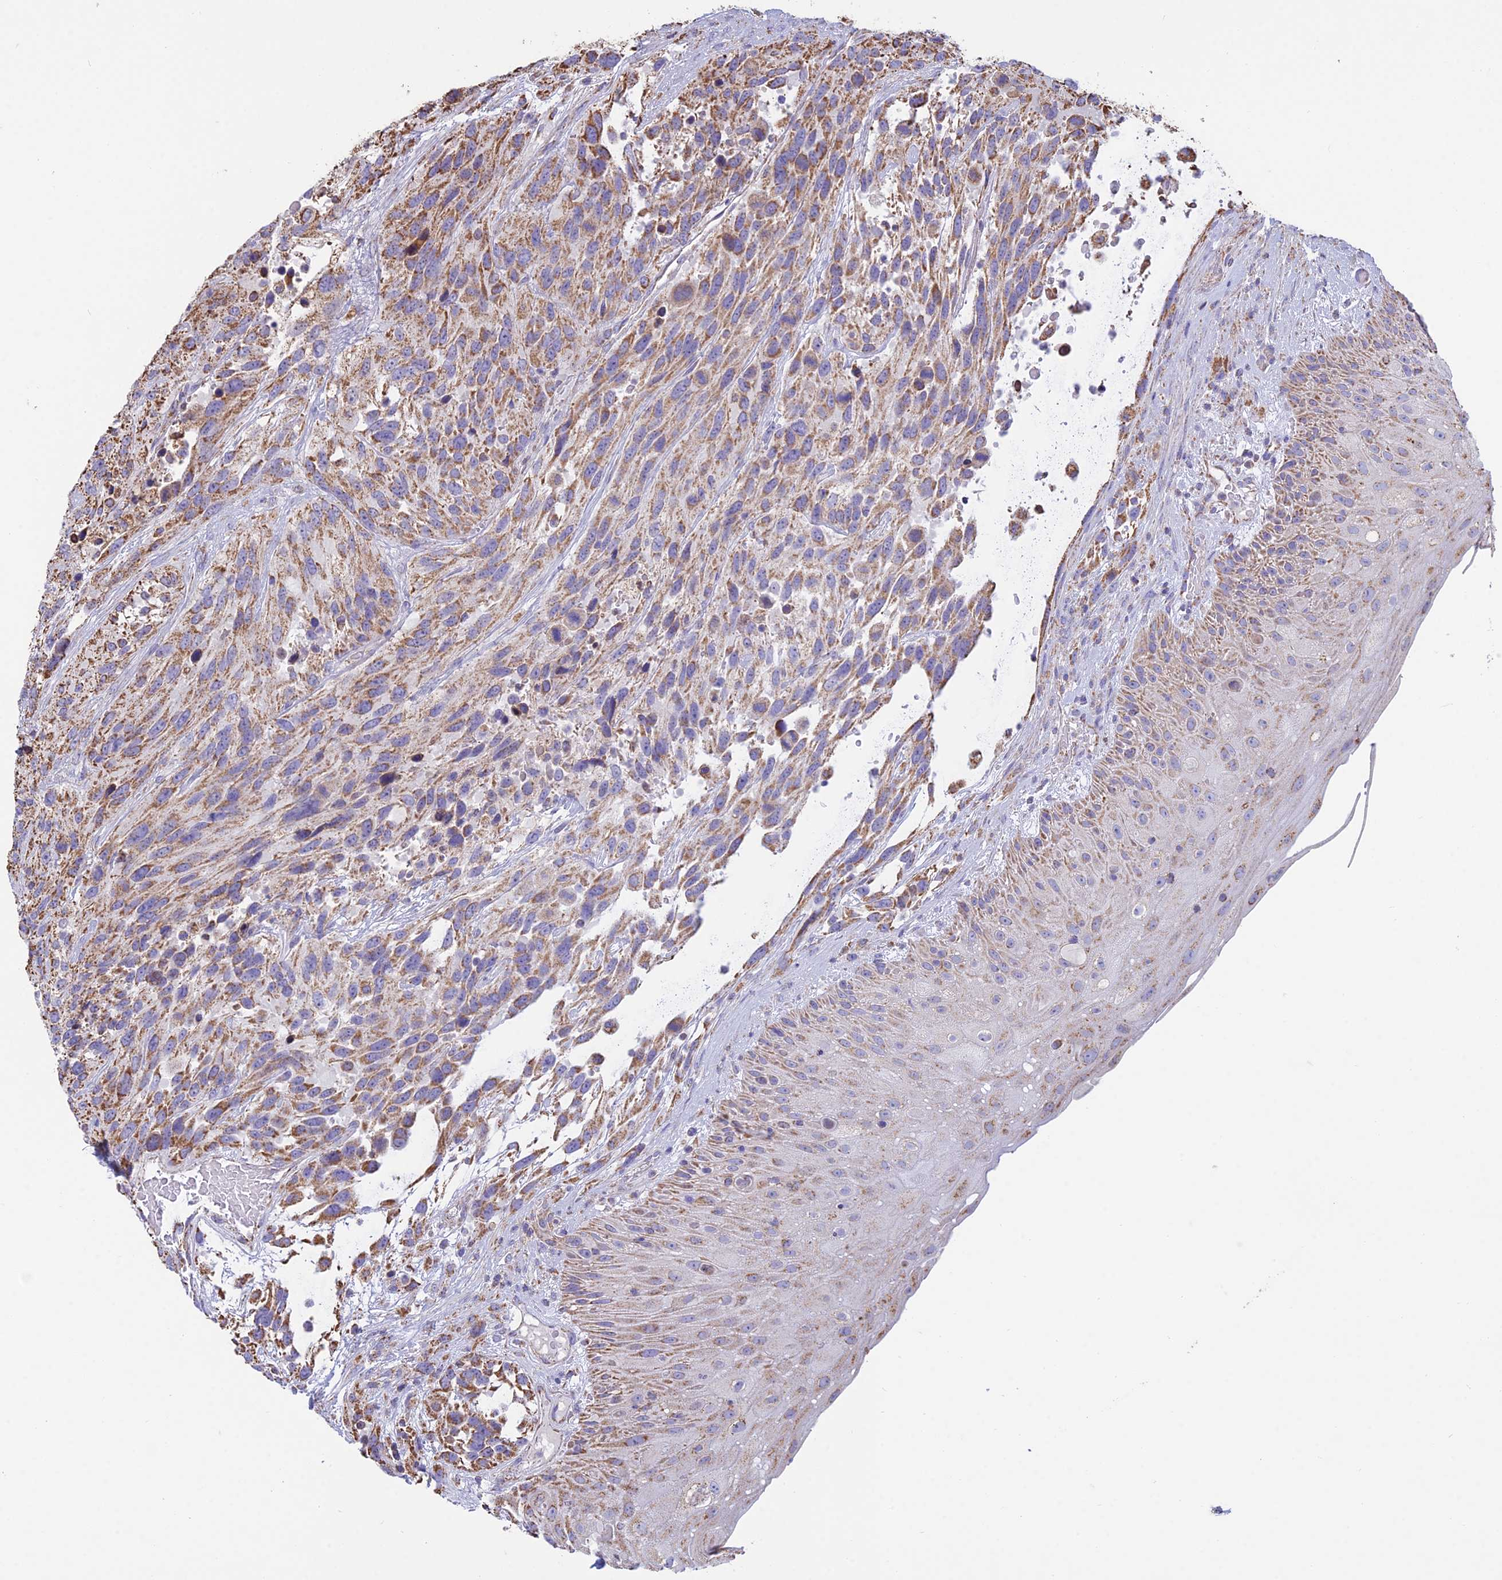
{"staining": {"intensity": "moderate", "quantity": ">75%", "location": "cytoplasmic/membranous"}, "tissue": "urothelial cancer", "cell_type": "Tumor cells", "image_type": "cancer", "snomed": [{"axis": "morphology", "description": "Urothelial carcinoma, High grade"}, {"axis": "topography", "description": "Urinary bladder"}], "caption": "Immunohistochemical staining of urothelial cancer reveals moderate cytoplasmic/membranous protein expression in approximately >75% of tumor cells. The staining was performed using DAB to visualize the protein expression in brown, while the nuclei were stained in blue with hematoxylin (Magnification: 20x).", "gene": "OR2W3", "patient": {"sex": "female", "age": 70}}